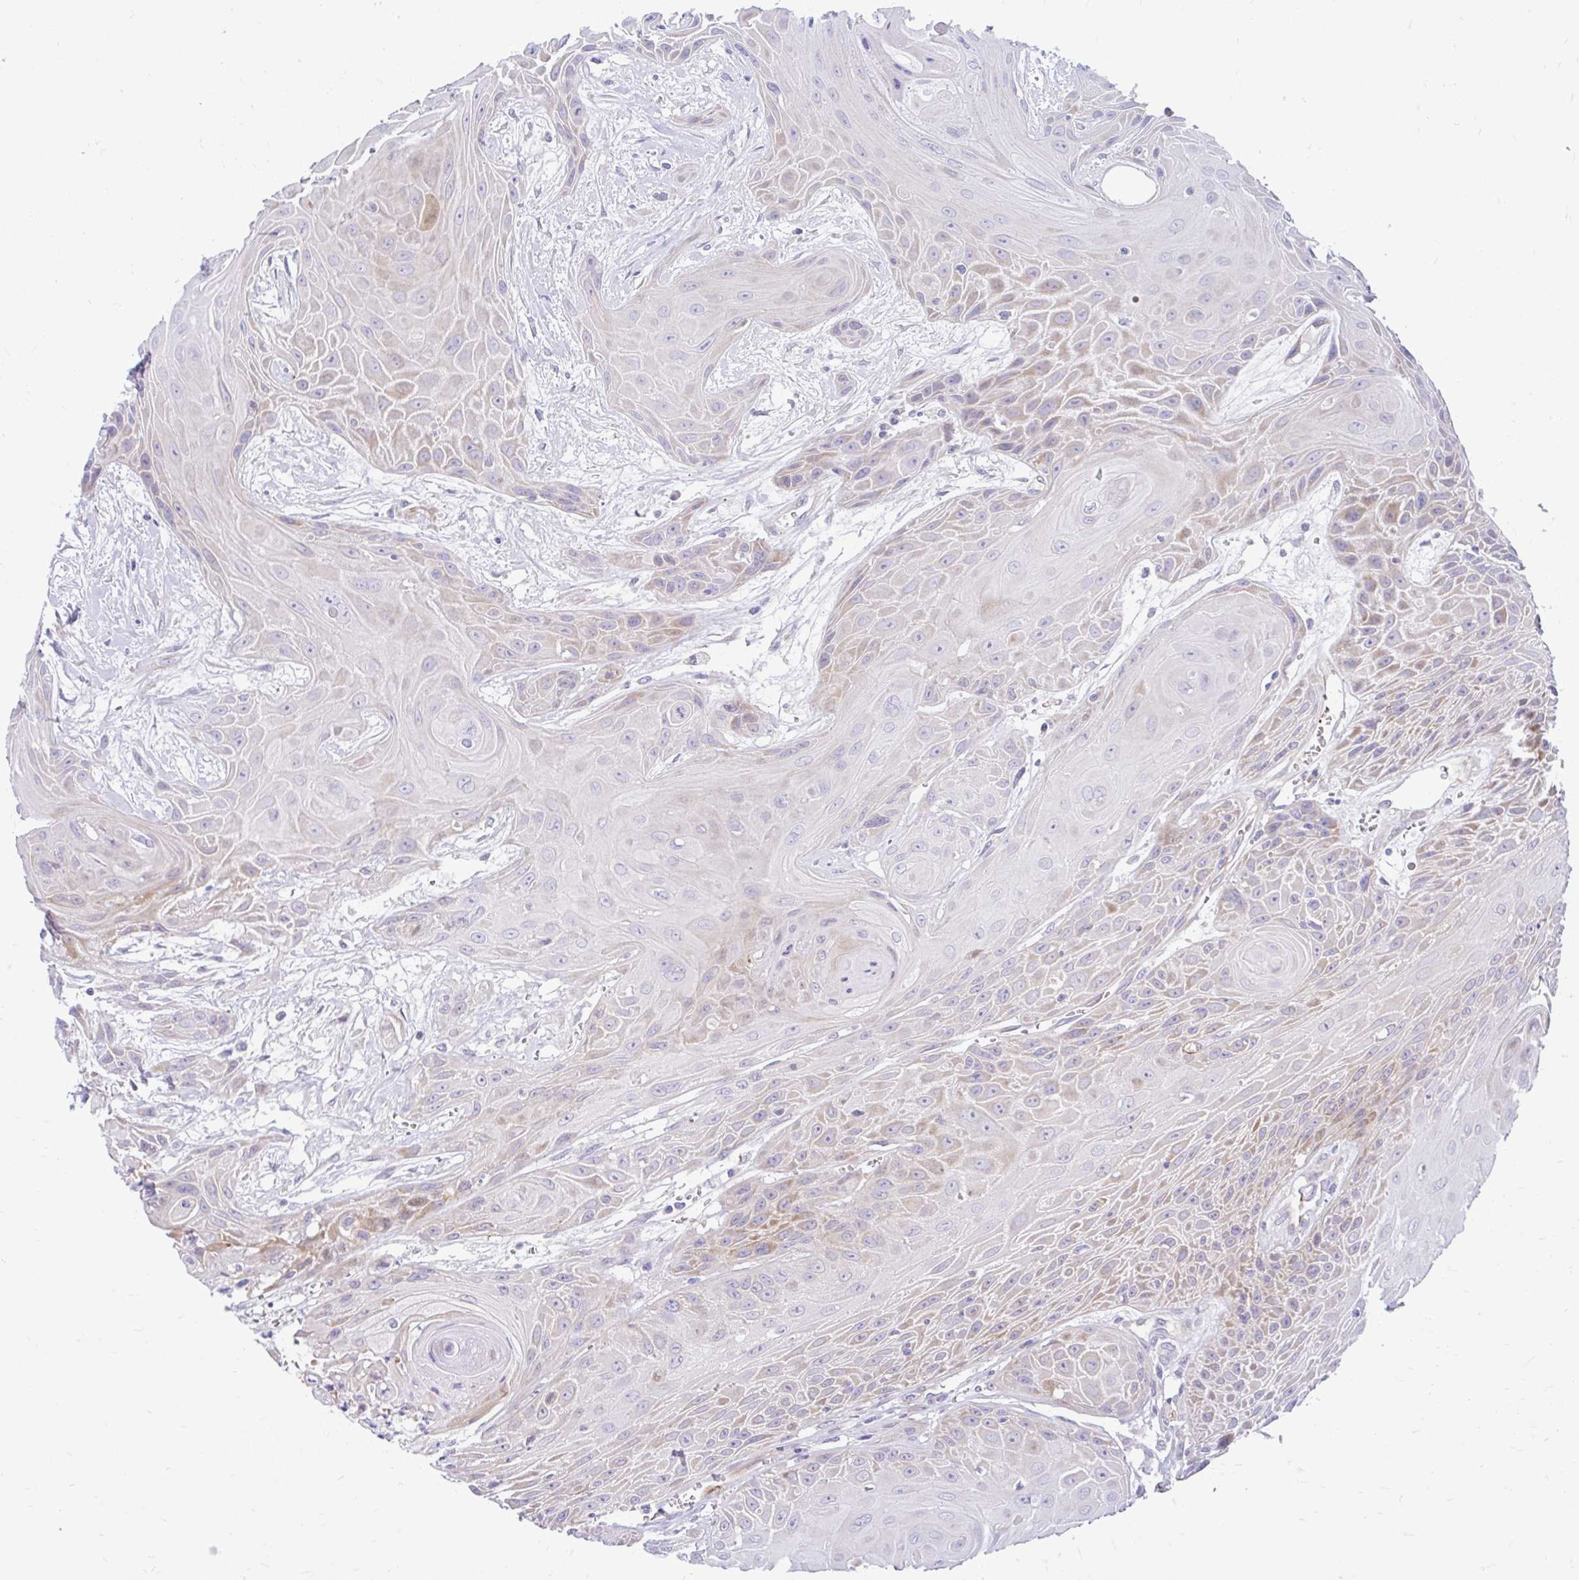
{"staining": {"intensity": "weak", "quantity": "25%-75%", "location": "cytoplasmic/membranous"}, "tissue": "head and neck cancer", "cell_type": "Tumor cells", "image_type": "cancer", "snomed": [{"axis": "morphology", "description": "Squamous cell carcinoma, NOS"}, {"axis": "topography", "description": "Head-Neck"}], "caption": "Brown immunohistochemical staining in human squamous cell carcinoma (head and neck) demonstrates weak cytoplasmic/membranous expression in approximately 25%-75% of tumor cells.", "gene": "ESPNL", "patient": {"sex": "female", "age": 73}}